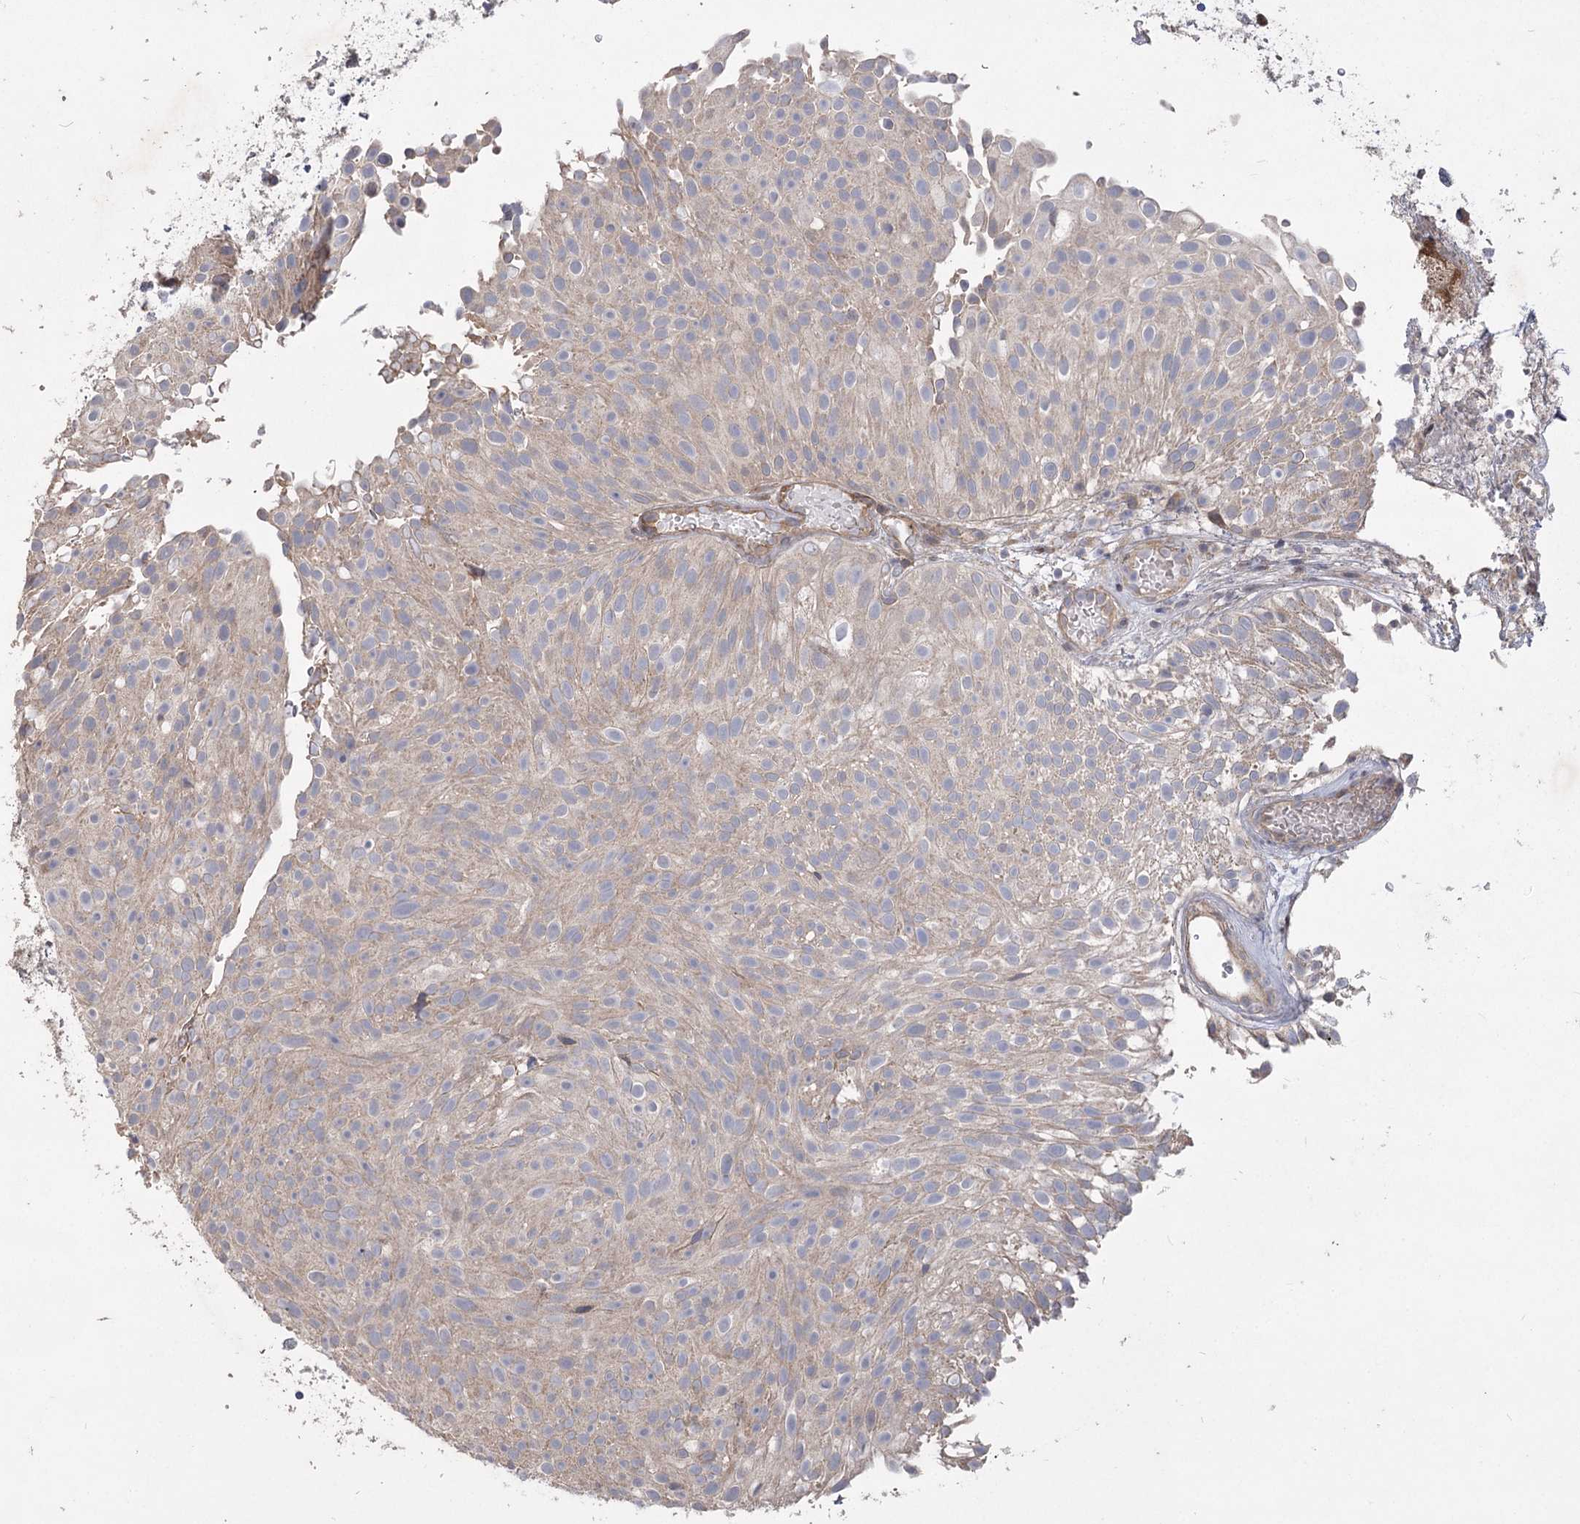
{"staining": {"intensity": "weak", "quantity": "<25%", "location": "cytoplasmic/membranous"}, "tissue": "urothelial cancer", "cell_type": "Tumor cells", "image_type": "cancer", "snomed": [{"axis": "morphology", "description": "Urothelial carcinoma, Low grade"}, {"axis": "topography", "description": "Urinary bladder"}], "caption": "An immunohistochemistry (IHC) image of urothelial cancer is shown. There is no staining in tumor cells of urothelial cancer.", "gene": "RIN2", "patient": {"sex": "male", "age": 78}}